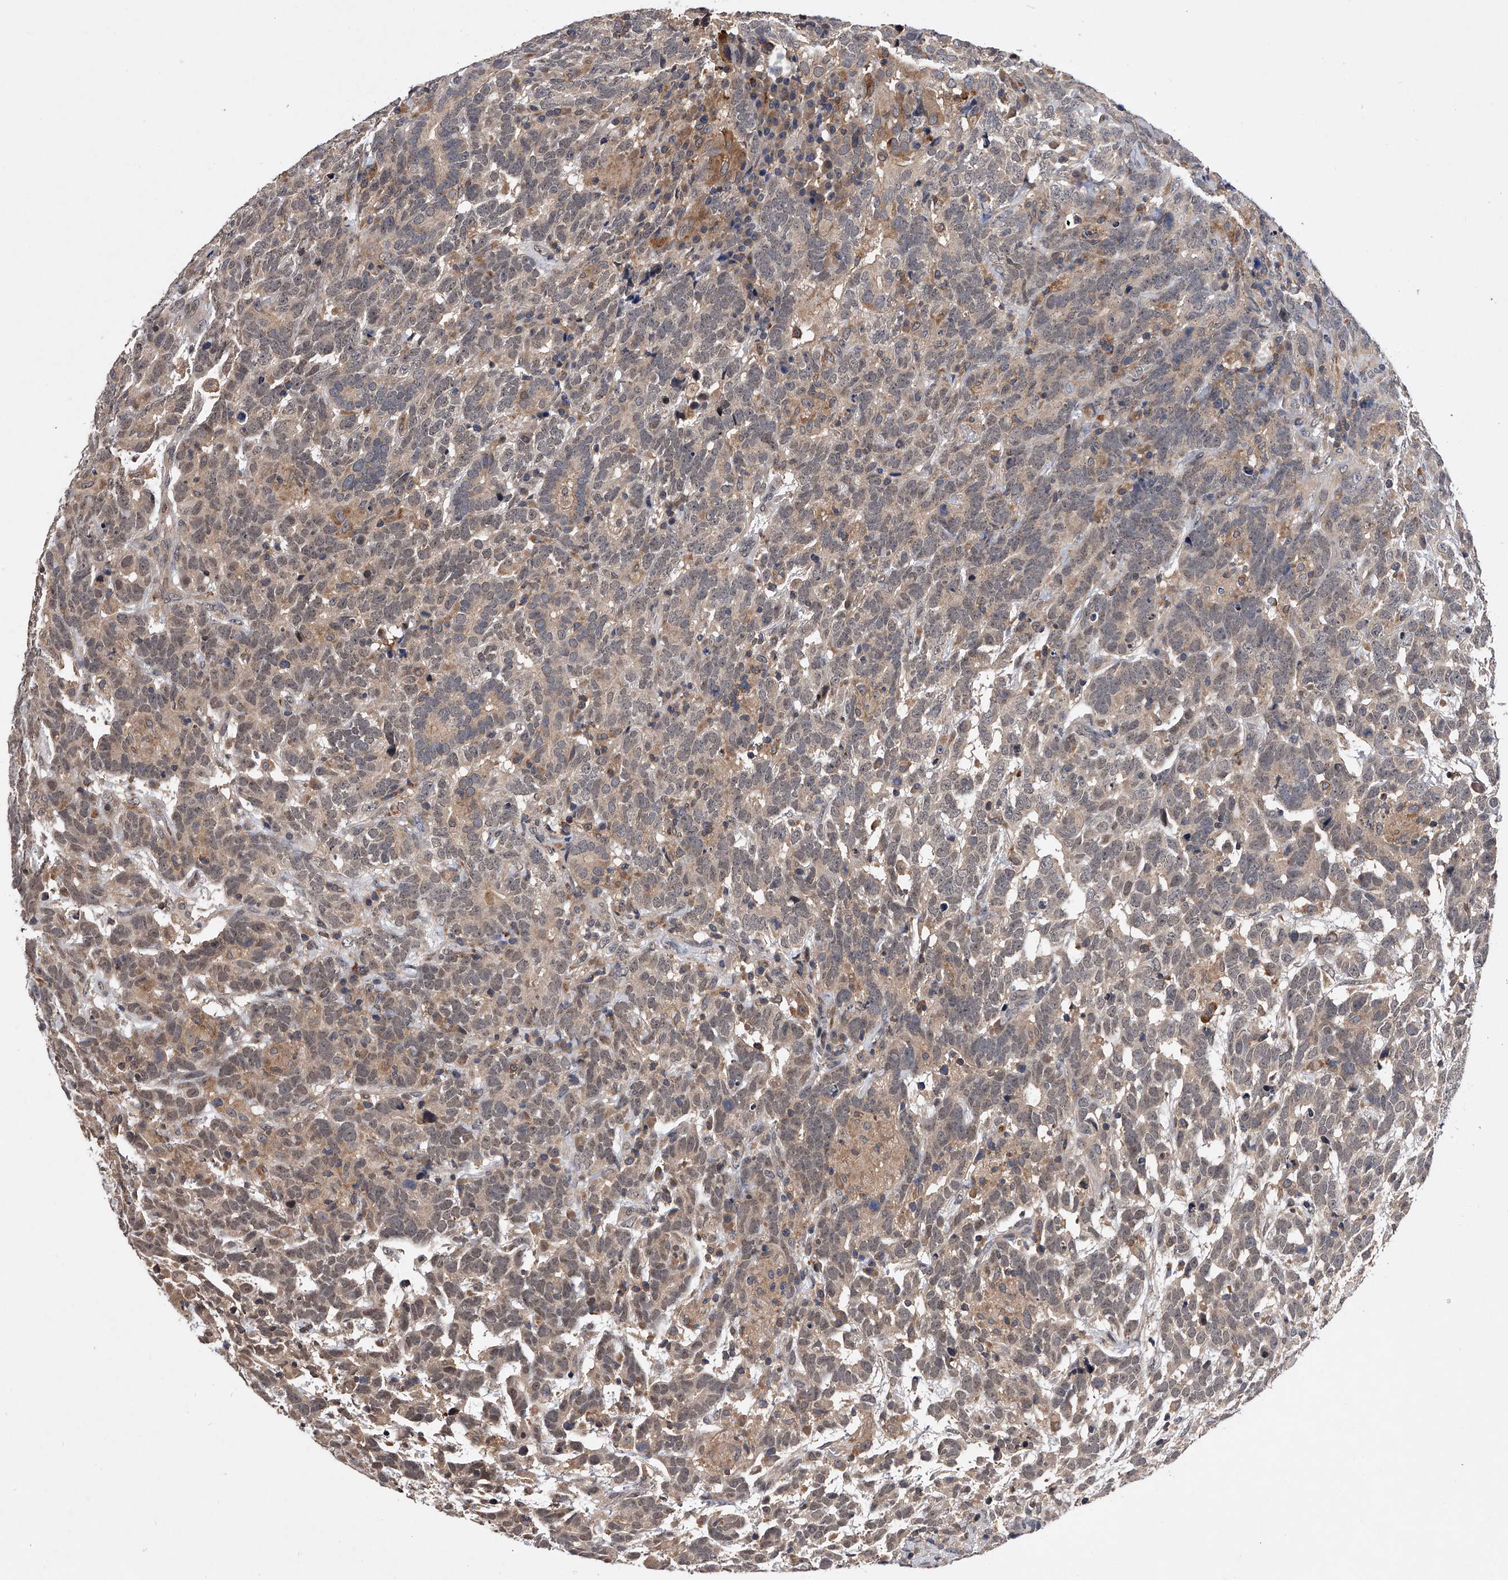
{"staining": {"intensity": "weak", "quantity": "<25%", "location": "cytoplasmic/membranous,nuclear"}, "tissue": "testis cancer", "cell_type": "Tumor cells", "image_type": "cancer", "snomed": [{"axis": "morphology", "description": "Carcinoma, Embryonal, NOS"}, {"axis": "topography", "description": "Testis"}], "caption": "Tumor cells are negative for protein expression in human testis cancer (embryonal carcinoma).", "gene": "ZNF30", "patient": {"sex": "male", "age": 26}}